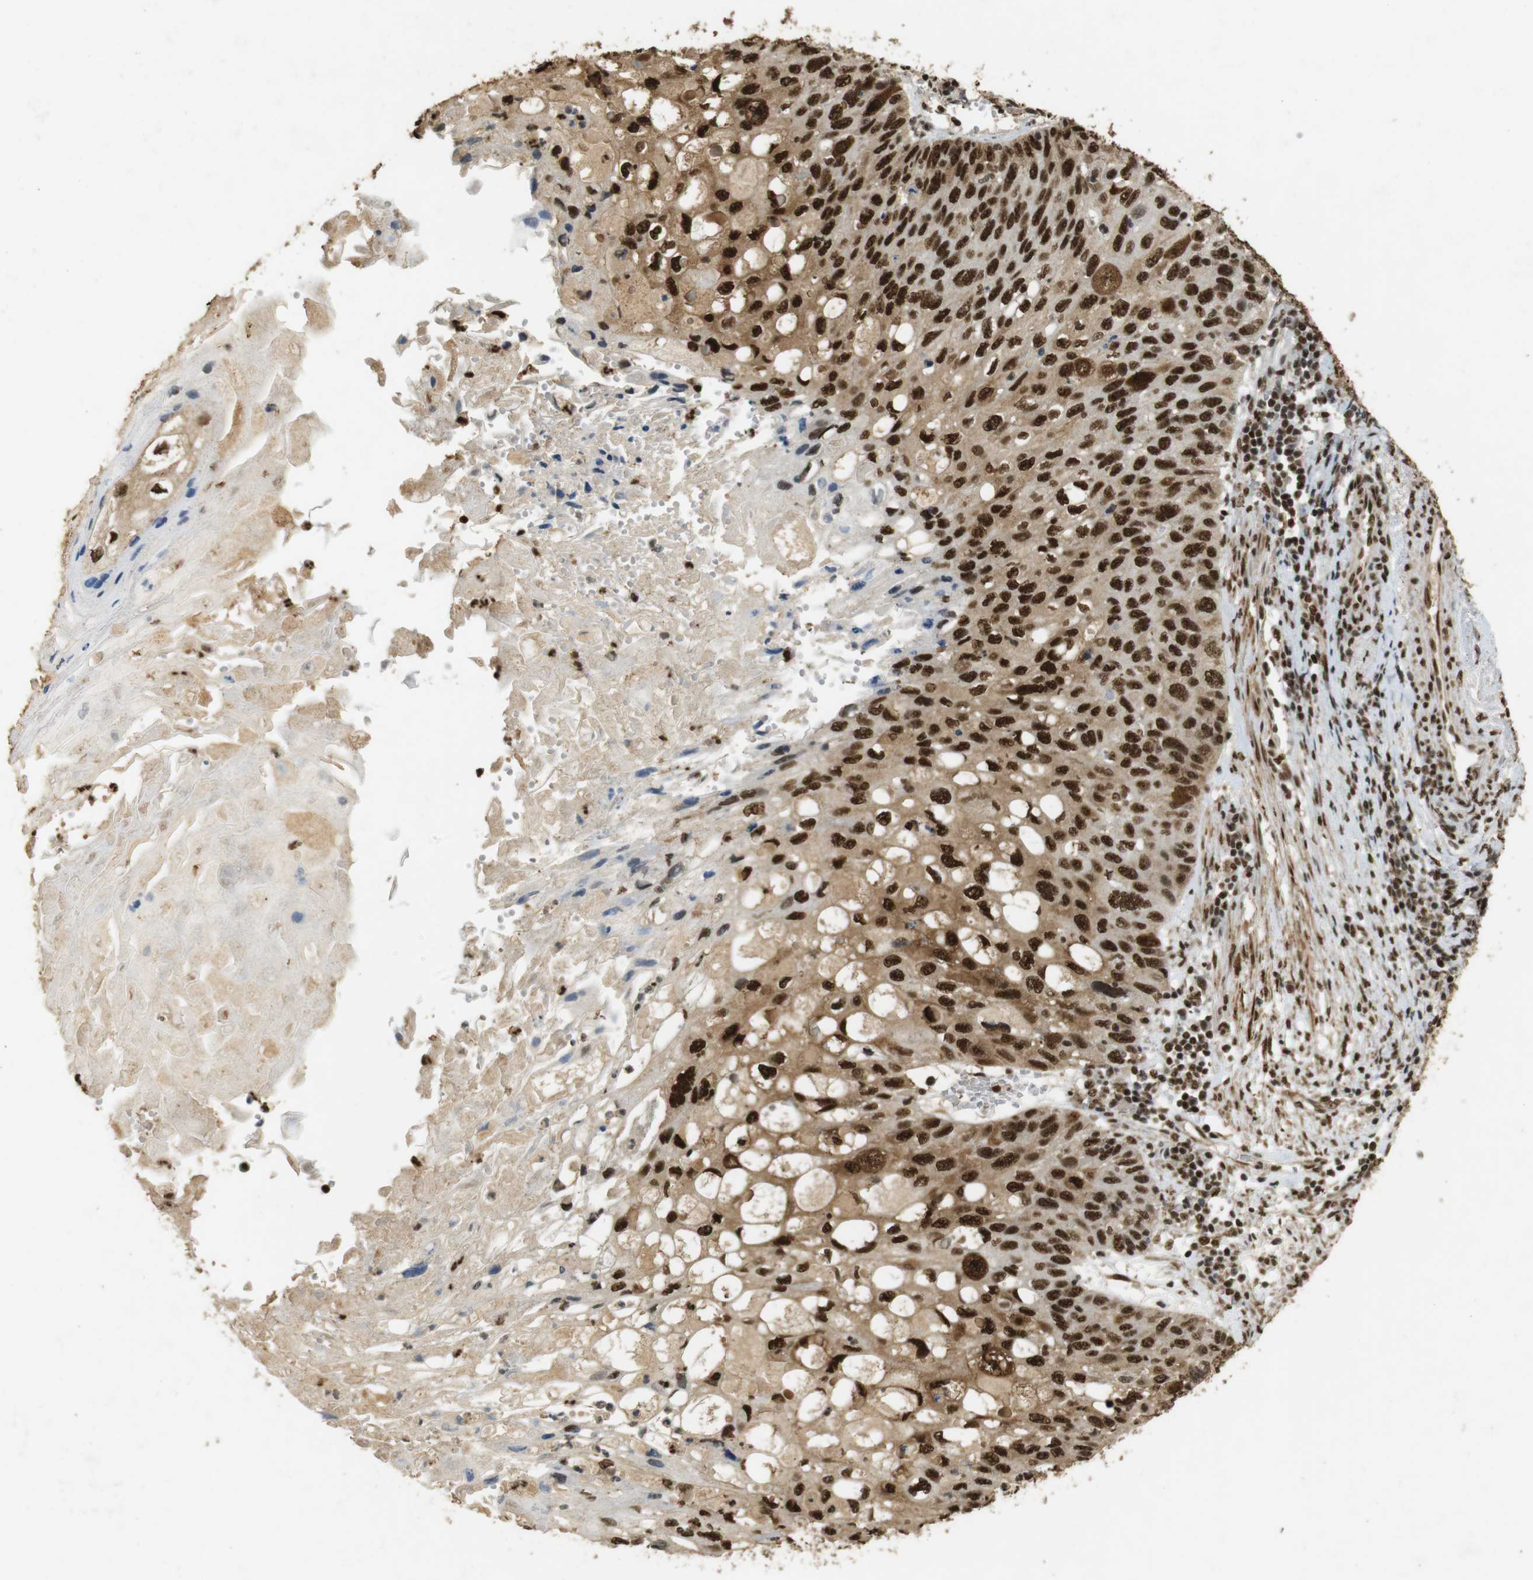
{"staining": {"intensity": "strong", "quantity": ">75%", "location": "cytoplasmic/membranous,nuclear"}, "tissue": "cervical cancer", "cell_type": "Tumor cells", "image_type": "cancer", "snomed": [{"axis": "morphology", "description": "Squamous cell carcinoma, NOS"}, {"axis": "topography", "description": "Cervix"}], "caption": "Protein expression analysis of cervical cancer reveals strong cytoplasmic/membranous and nuclear staining in approximately >75% of tumor cells.", "gene": "GATA4", "patient": {"sex": "female", "age": 70}}